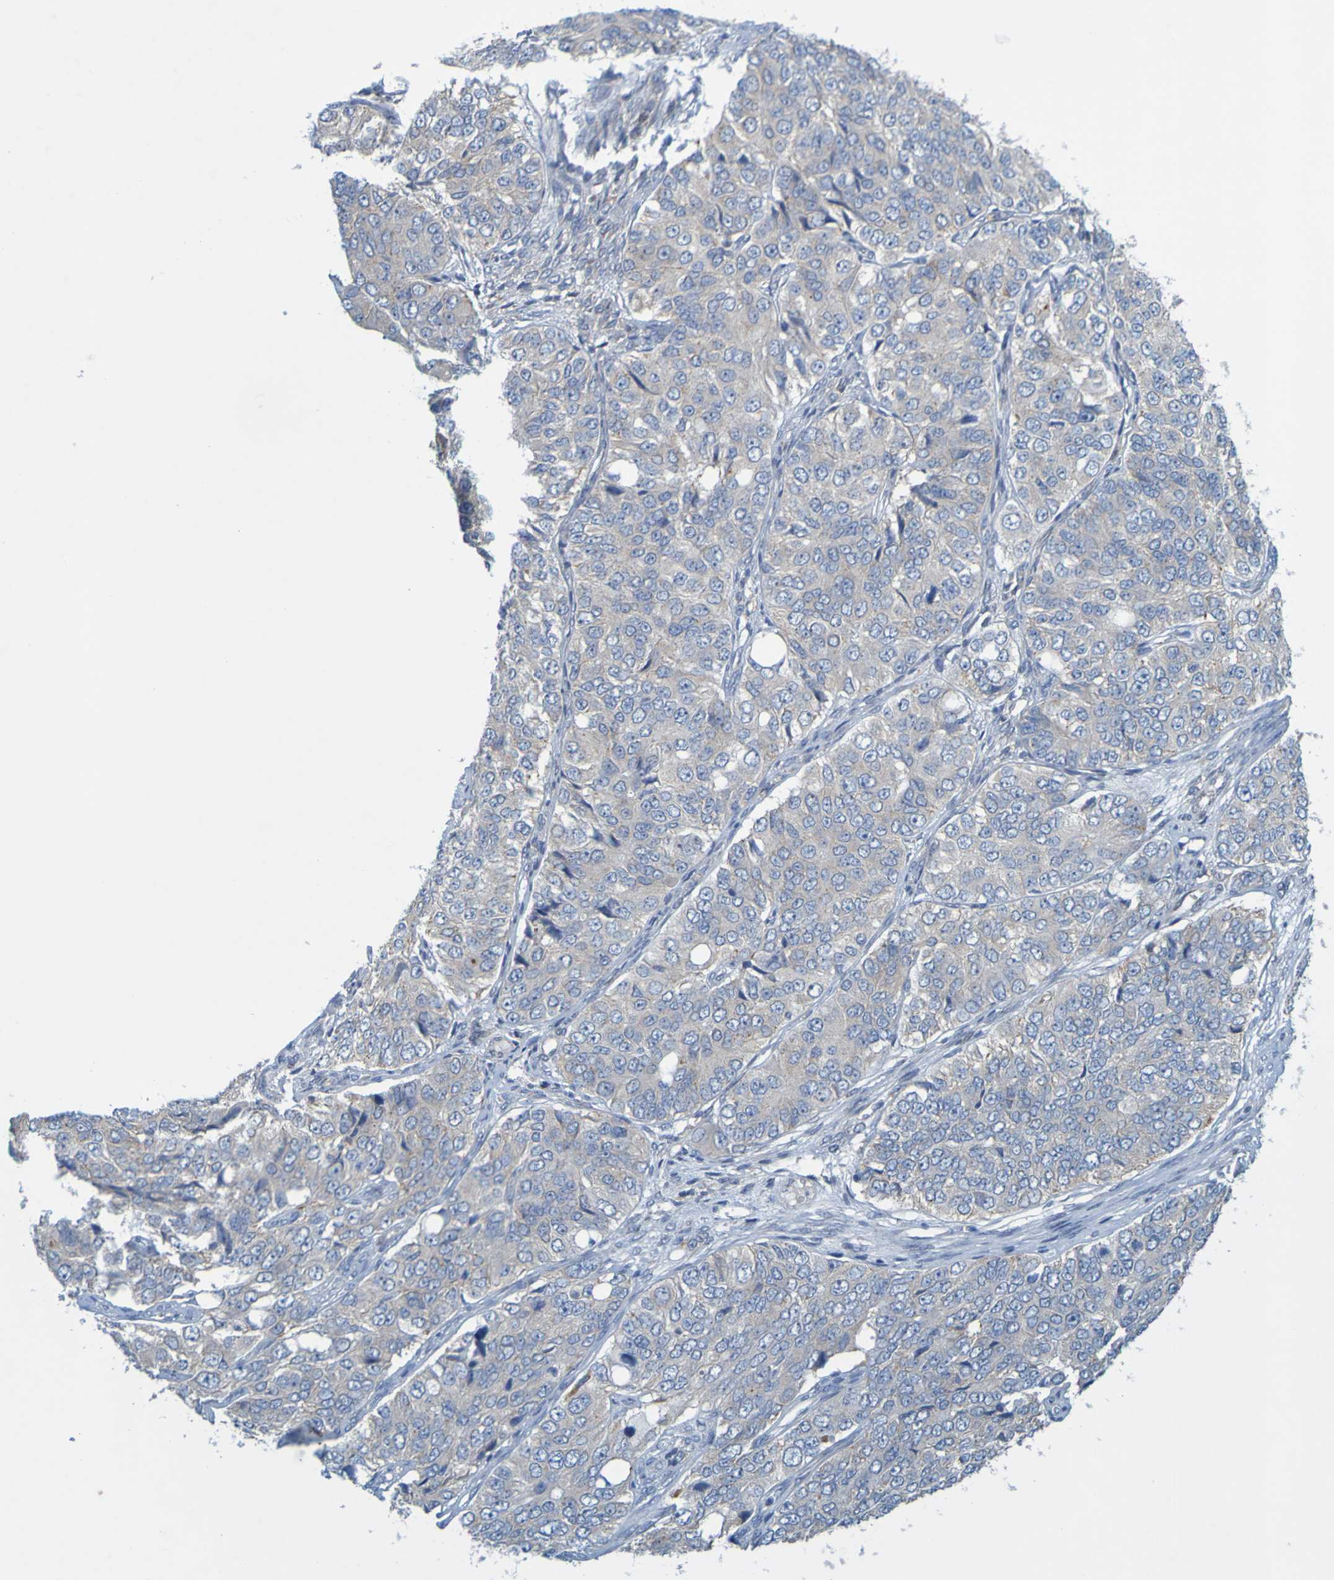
{"staining": {"intensity": "weak", "quantity": "<25%", "location": "cytoplasmic/membranous"}, "tissue": "ovarian cancer", "cell_type": "Tumor cells", "image_type": "cancer", "snomed": [{"axis": "morphology", "description": "Carcinoma, endometroid"}, {"axis": "topography", "description": "Ovary"}], "caption": "A micrograph of human ovarian endometroid carcinoma is negative for staining in tumor cells.", "gene": "MAG", "patient": {"sex": "female", "age": 51}}